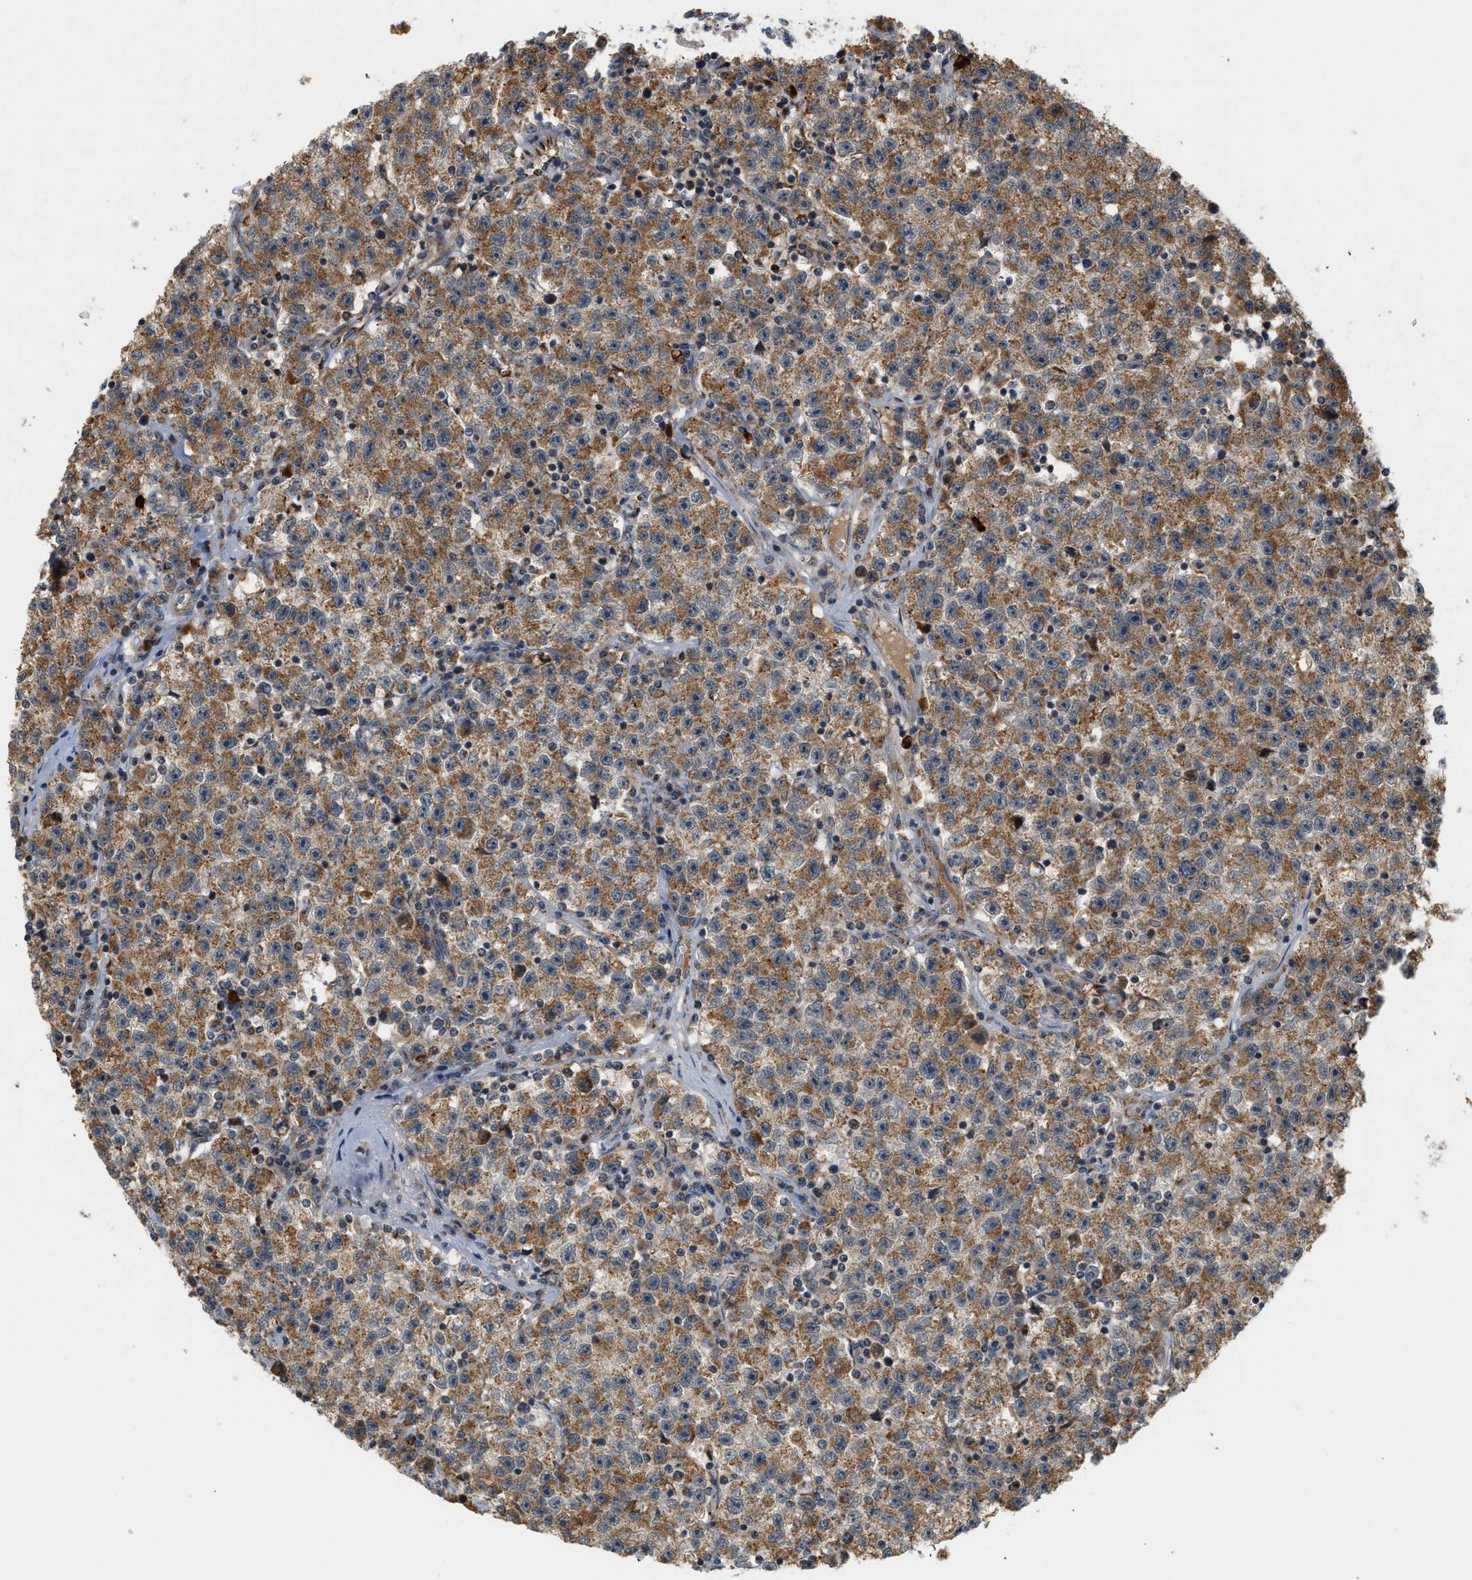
{"staining": {"intensity": "strong", "quantity": ">75%", "location": "cytoplasmic/membranous"}, "tissue": "testis cancer", "cell_type": "Tumor cells", "image_type": "cancer", "snomed": [{"axis": "morphology", "description": "Seminoma, NOS"}, {"axis": "topography", "description": "Testis"}], "caption": "Human testis cancer stained with a brown dye demonstrates strong cytoplasmic/membranous positive expression in about >75% of tumor cells.", "gene": "MCU", "patient": {"sex": "male", "age": 22}}